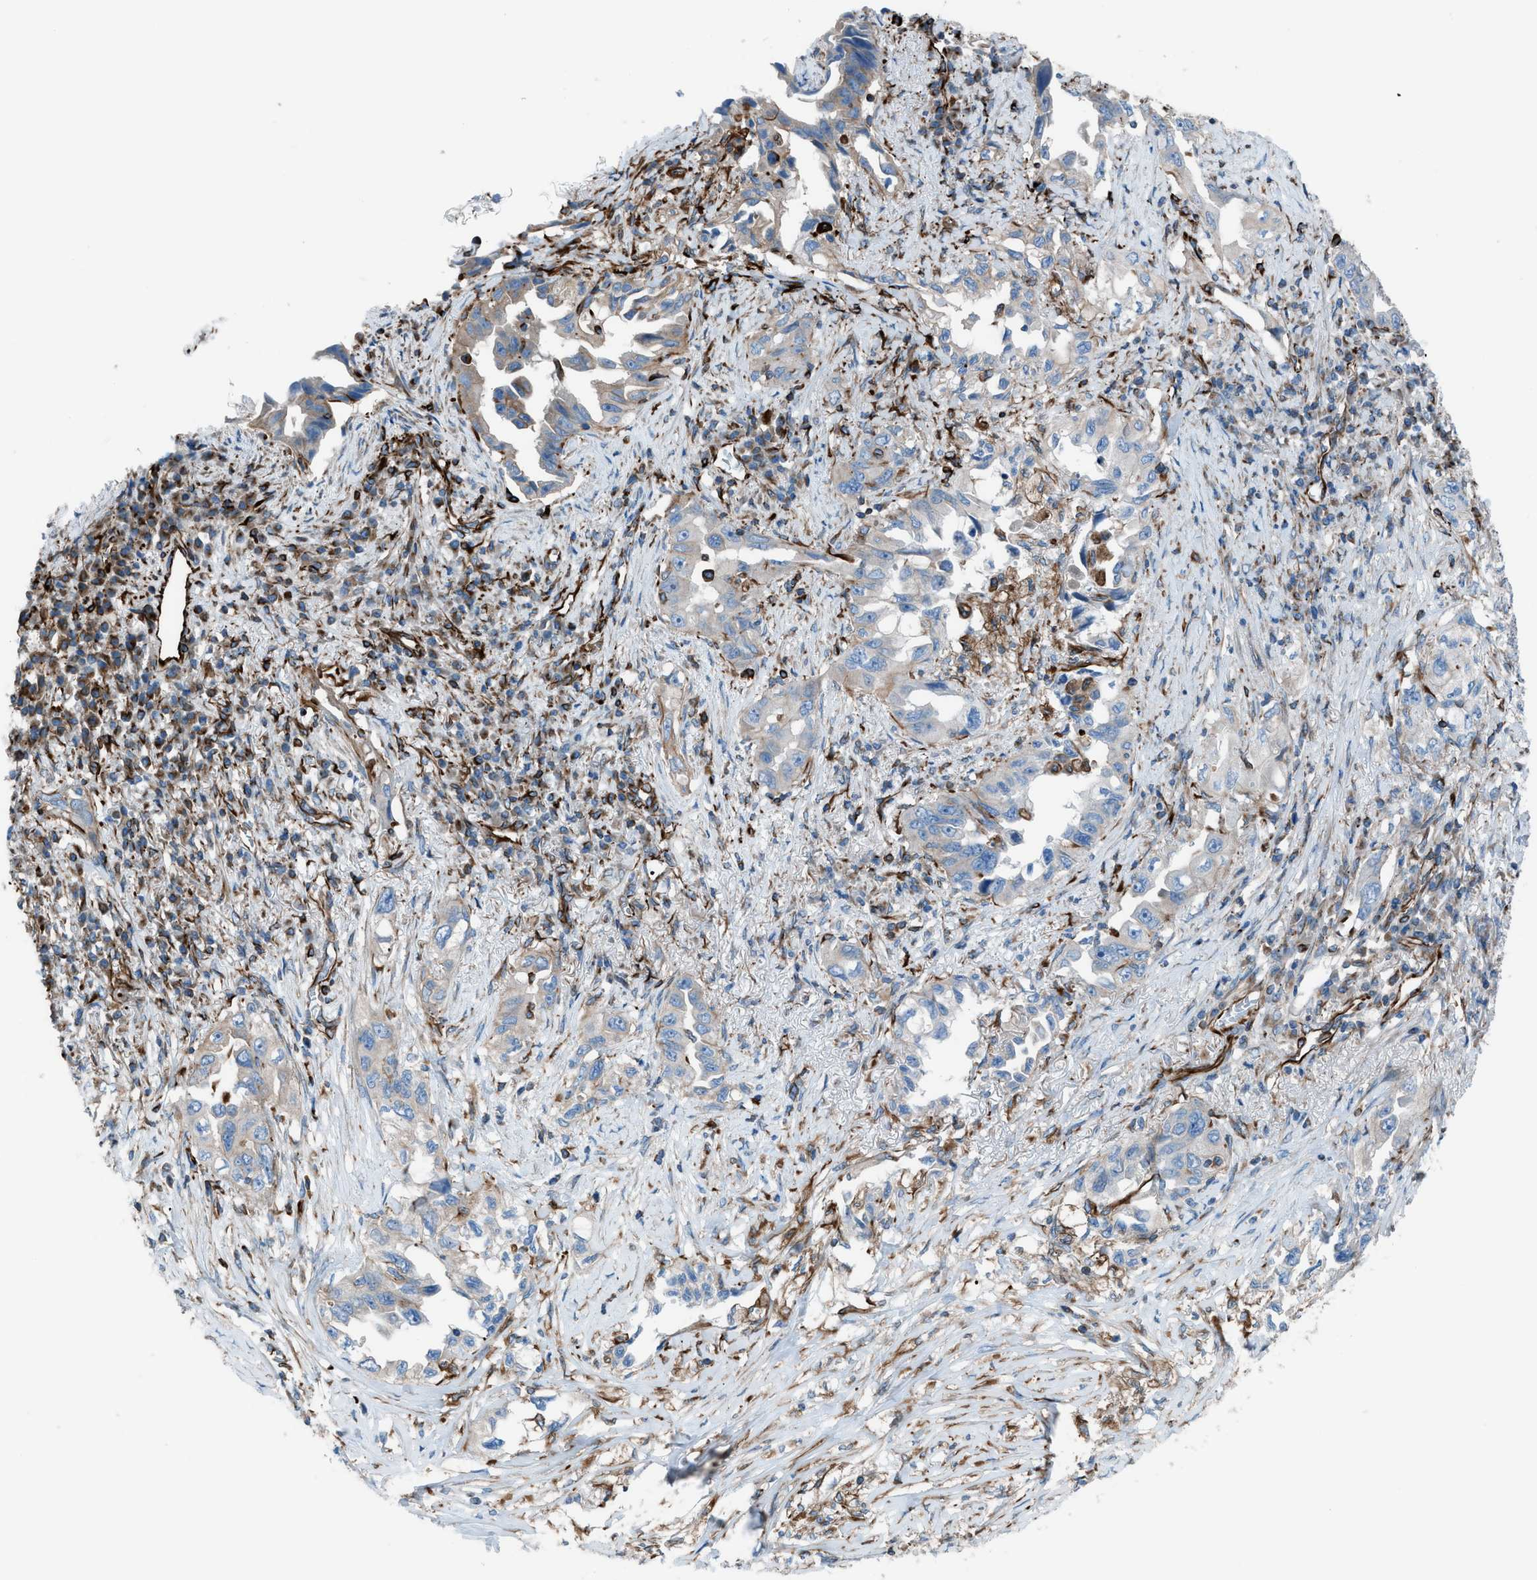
{"staining": {"intensity": "weak", "quantity": ">75%", "location": "cytoplasmic/membranous"}, "tissue": "lung cancer", "cell_type": "Tumor cells", "image_type": "cancer", "snomed": [{"axis": "morphology", "description": "Adenocarcinoma, NOS"}, {"axis": "topography", "description": "Lung"}], "caption": "Immunohistochemical staining of human lung adenocarcinoma shows low levels of weak cytoplasmic/membranous staining in about >75% of tumor cells.", "gene": "CABP7", "patient": {"sex": "female", "age": 51}}